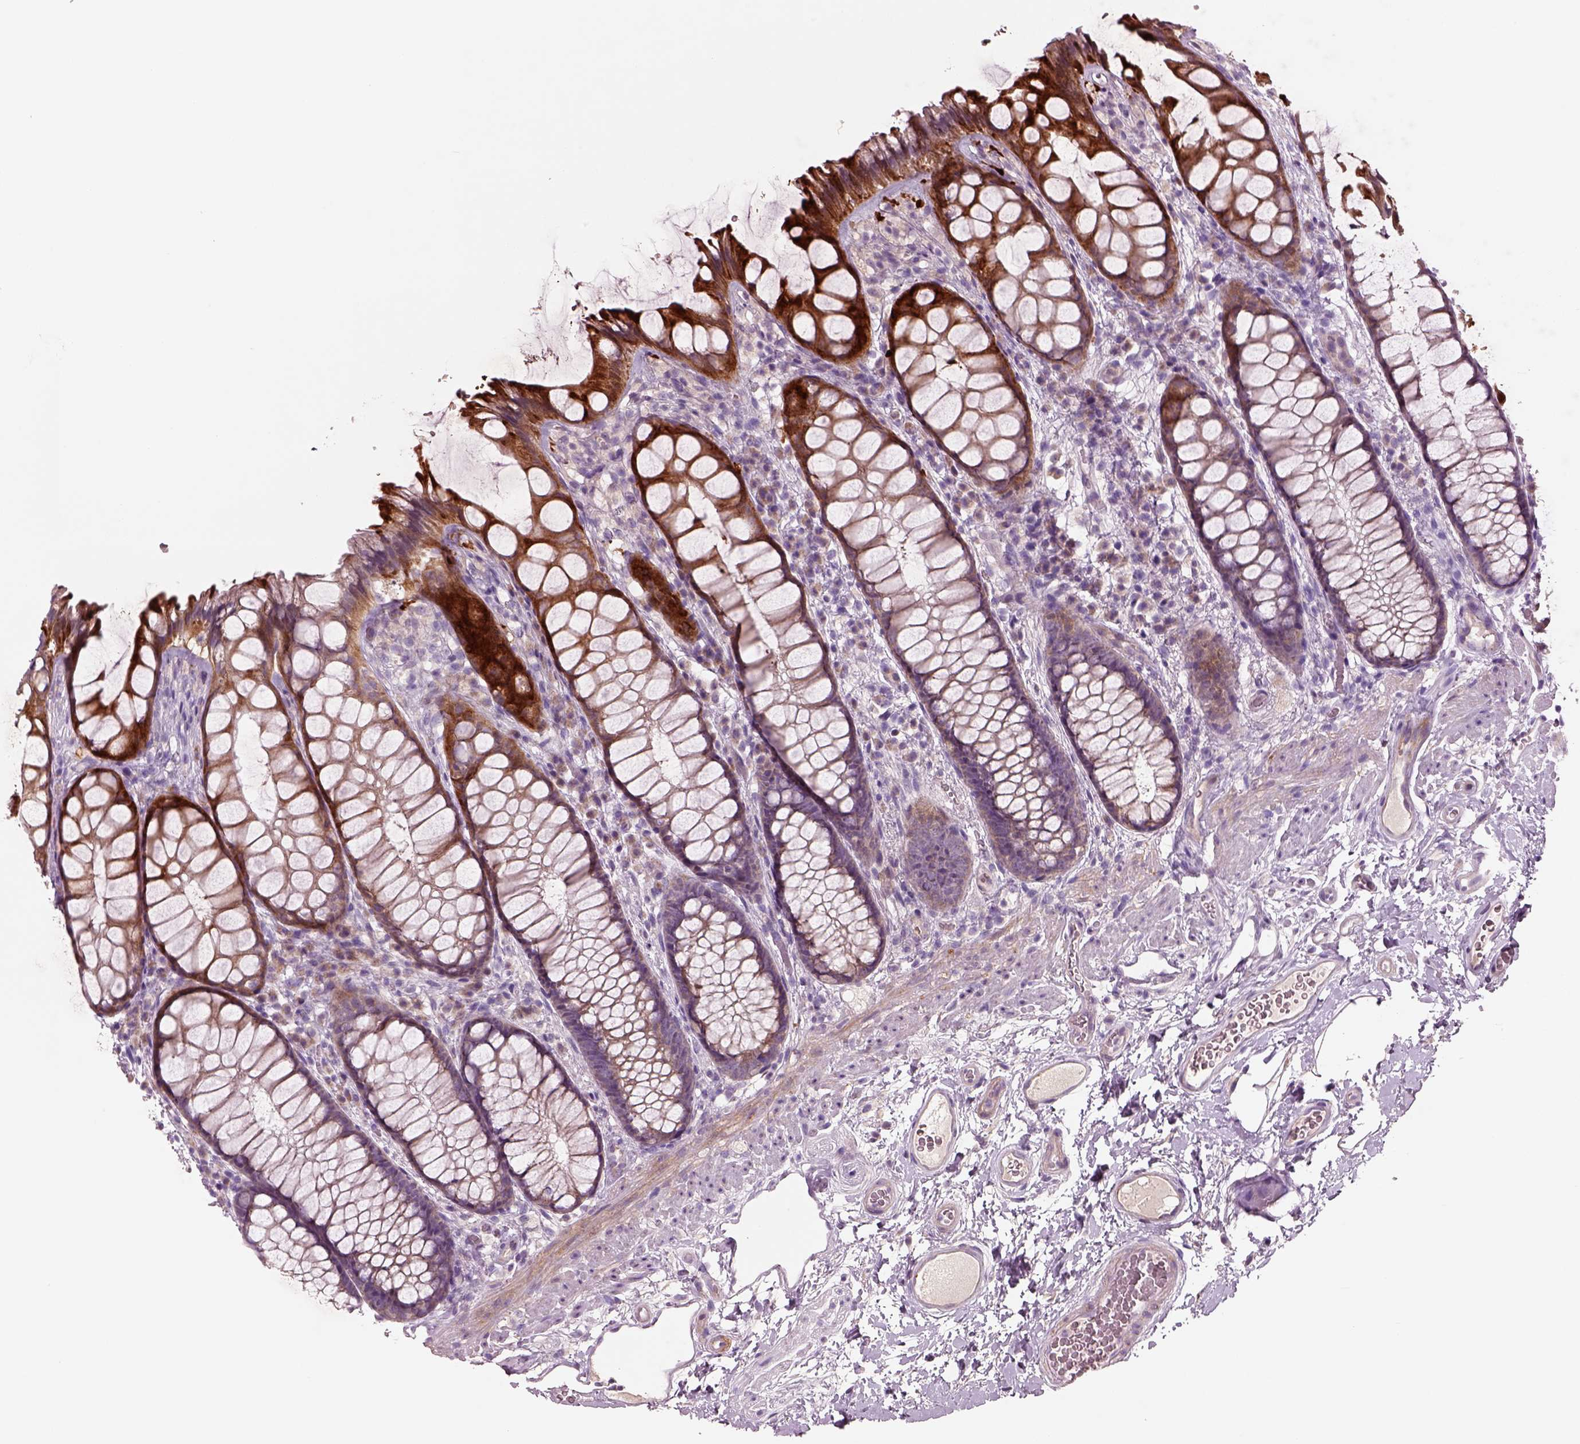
{"staining": {"intensity": "strong", "quantity": "25%-75%", "location": "cytoplasmic/membranous"}, "tissue": "rectum", "cell_type": "Glandular cells", "image_type": "normal", "snomed": [{"axis": "morphology", "description": "Normal tissue, NOS"}, {"axis": "topography", "description": "Rectum"}], "caption": "Immunohistochemistry image of benign rectum stained for a protein (brown), which reveals high levels of strong cytoplasmic/membranous positivity in about 25%-75% of glandular cells.", "gene": "PLPP7", "patient": {"sex": "female", "age": 62}}